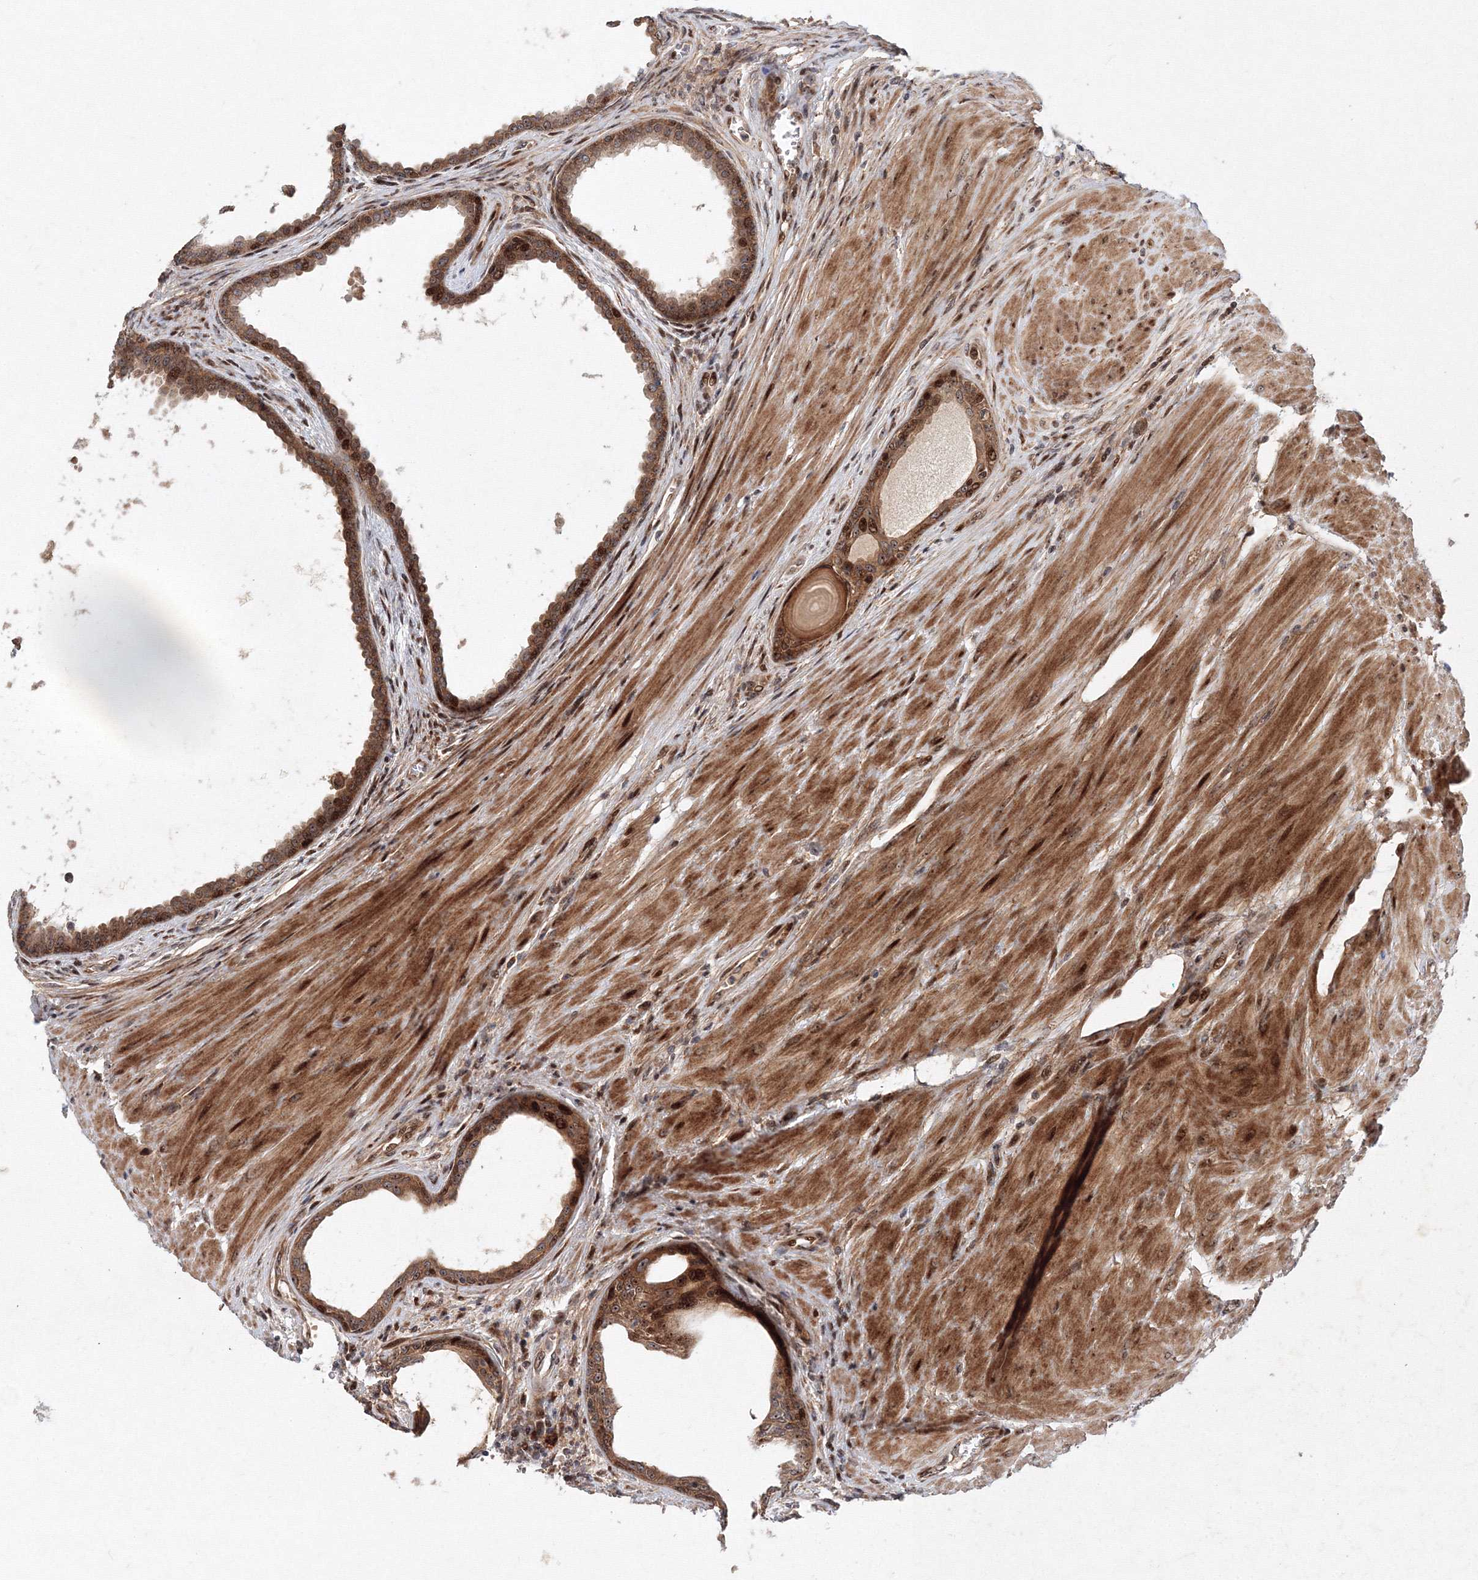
{"staining": {"intensity": "moderate", "quantity": ">75%", "location": "cytoplasmic/membranous,nuclear"}, "tissue": "prostate cancer", "cell_type": "Tumor cells", "image_type": "cancer", "snomed": [{"axis": "morphology", "description": "Normal tissue, NOS"}, {"axis": "morphology", "description": "Adenocarcinoma, Low grade"}, {"axis": "topography", "description": "Prostate"}, {"axis": "topography", "description": "Peripheral nerve tissue"}], "caption": "Moderate cytoplasmic/membranous and nuclear positivity is appreciated in approximately >75% of tumor cells in prostate cancer.", "gene": "ANKAR", "patient": {"sex": "male", "age": 71}}